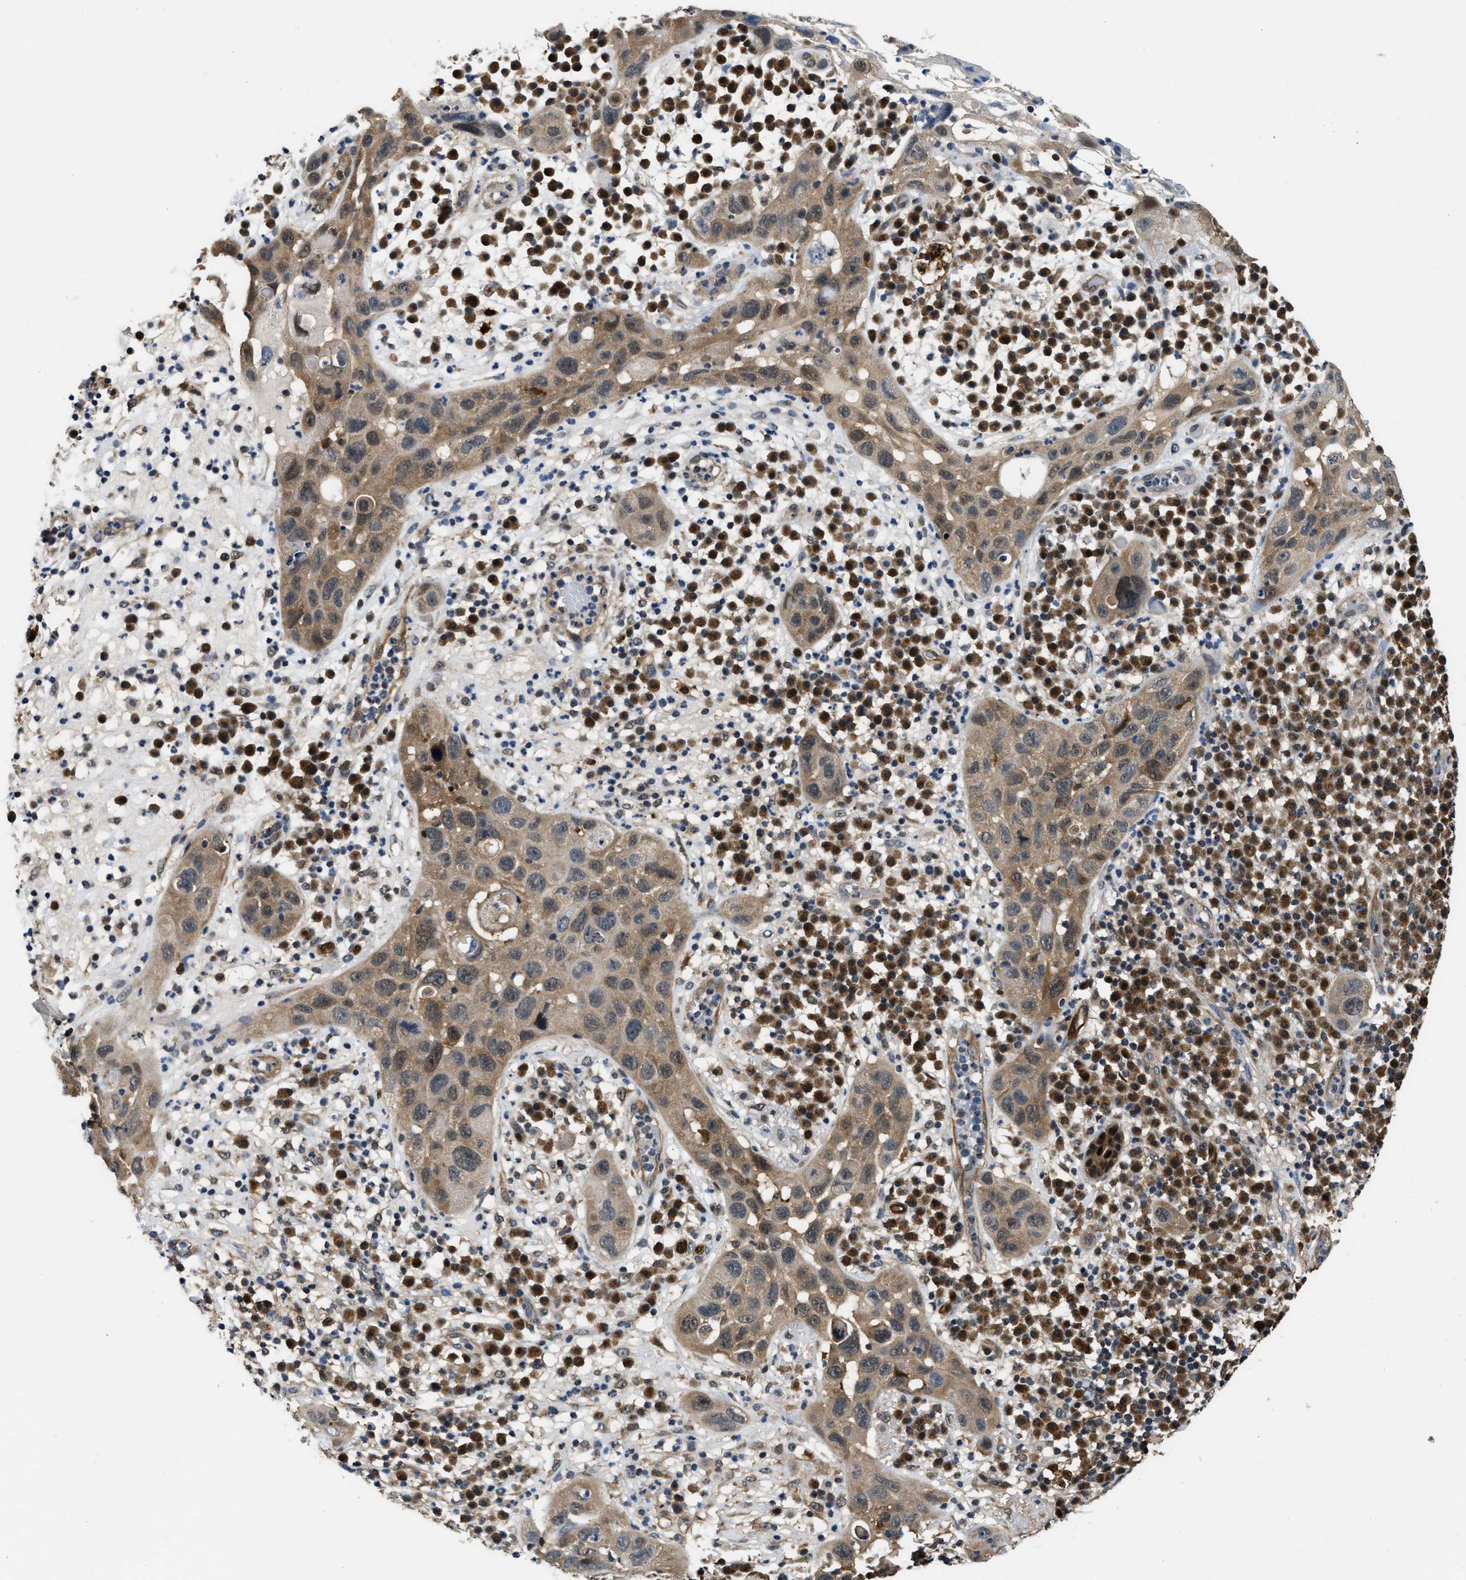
{"staining": {"intensity": "moderate", "quantity": ">75%", "location": "cytoplasmic/membranous,nuclear"}, "tissue": "skin cancer", "cell_type": "Tumor cells", "image_type": "cancer", "snomed": [{"axis": "morphology", "description": "Squamous cell carcinoma in situ, NOS"}, {"axis": "morphology", "description": "Squamous cell carcinoma, NOS"}, {"axis": "topography", "description": "Skin"}], "caption": "IHC micrograph of neoplastic tissue: squamous cell carcinoma in situ (skin) stained using immunohistochemistry (IHC) displays medium levels of moderate protein expression localized specifically in the cytoplasmic/membranous and nuclear of tumor cells, appearing as a cytoplasmic/membranous and nuclear brown color.", "gene": "PPA1", "patient": {"sex": "male", "age": 93}}